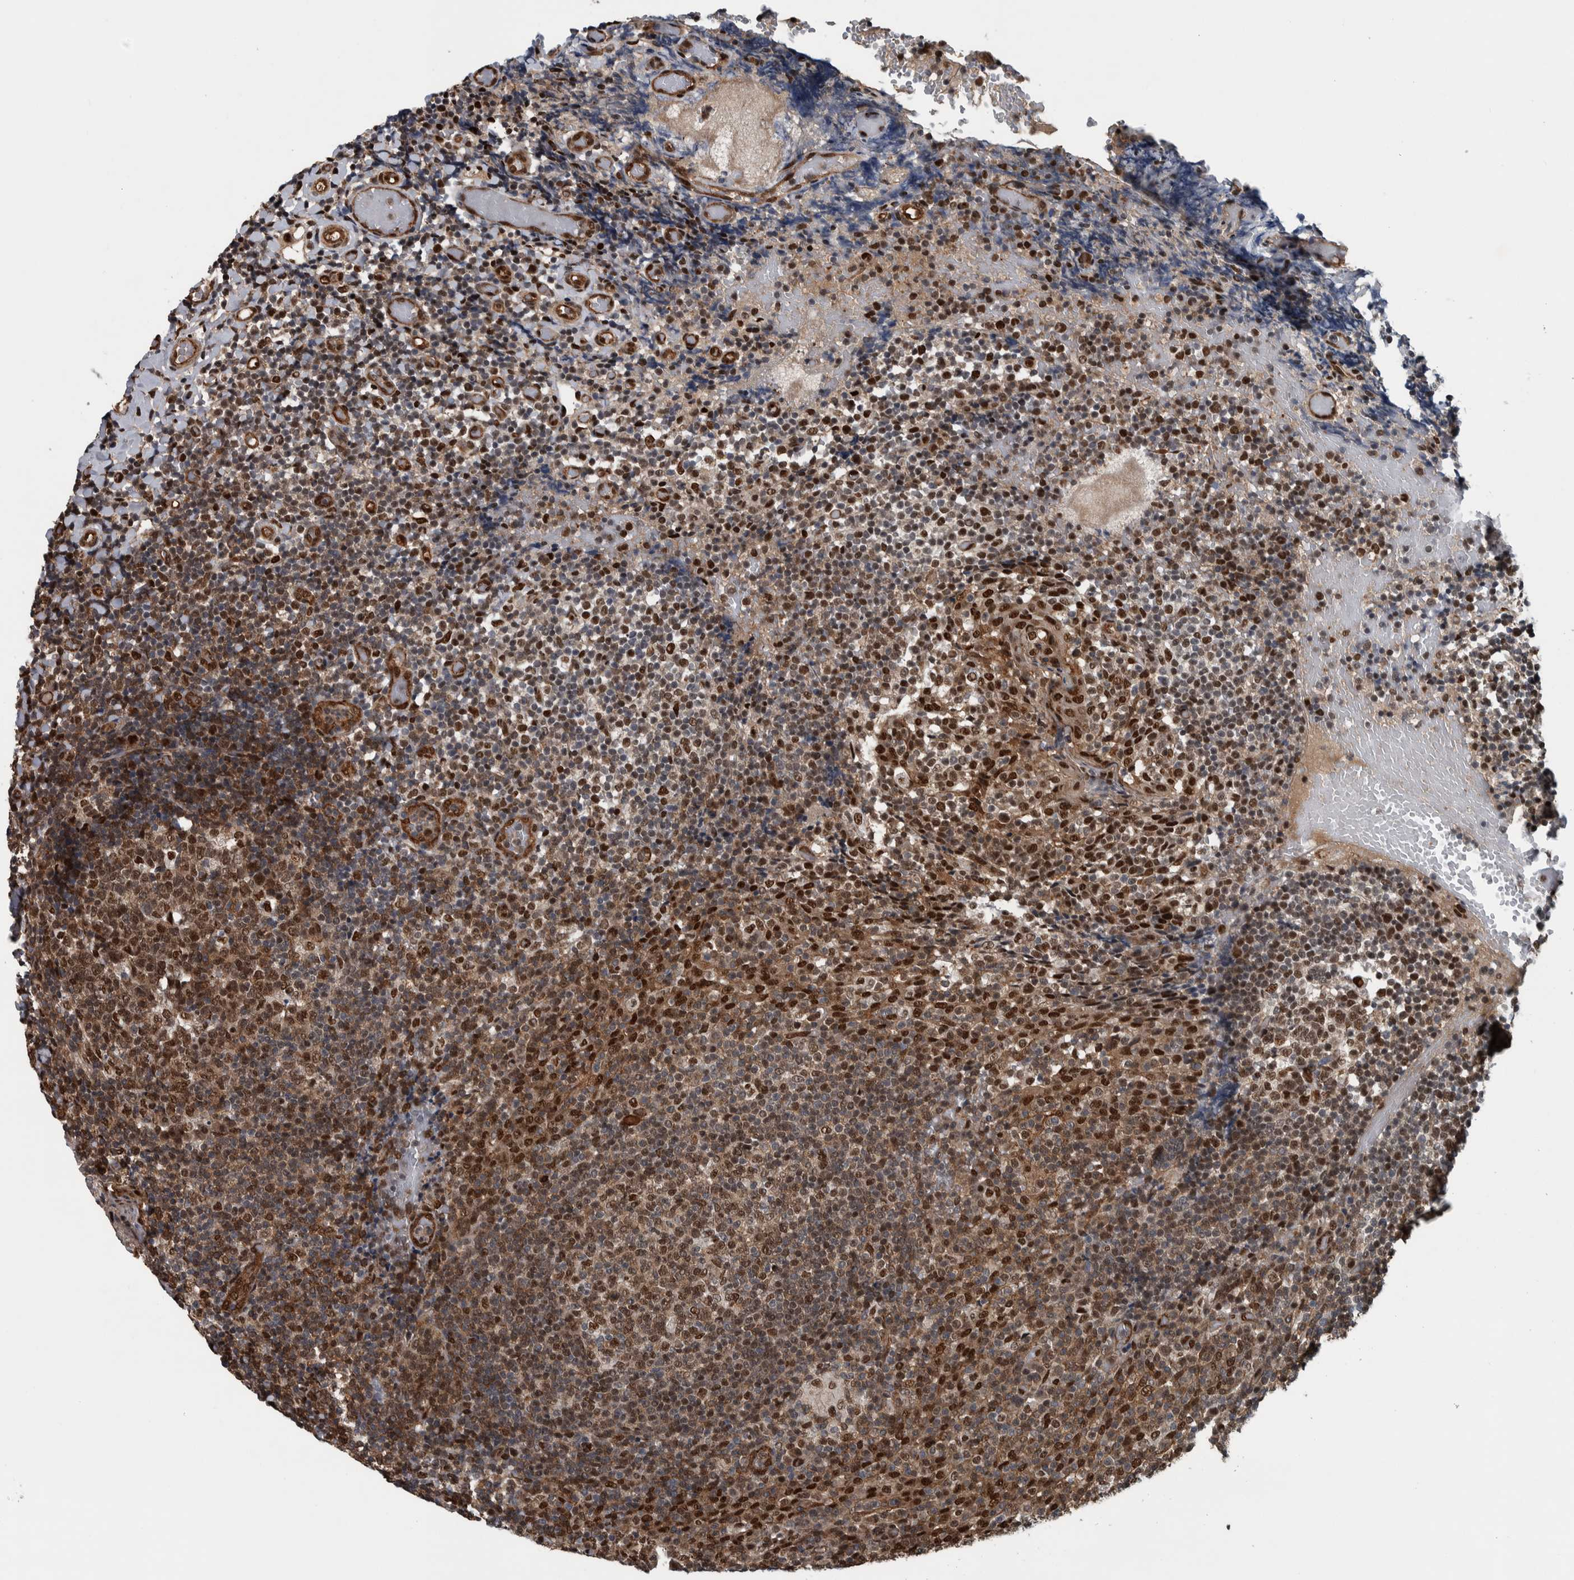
{"staining": {"intensity": "strong", "quantity": ">75%", "location": "nuclear"}, "tissue": "tonsil", "cell_type": "Germinal center cells", "image_type": "normal", "snomed": [{"axis": "morphology", "description": "Normal tissue, NOS"}, {"axis": "topography", "description": "Tonsil"}], "caption": "About >75% of germinal center cells in benign tonsil reveal strong nuclear protein expression as visualized by brown immunohistochemical staining.", "gene": "FAM135B", "patient": {"sex": "female", "age": 19}}